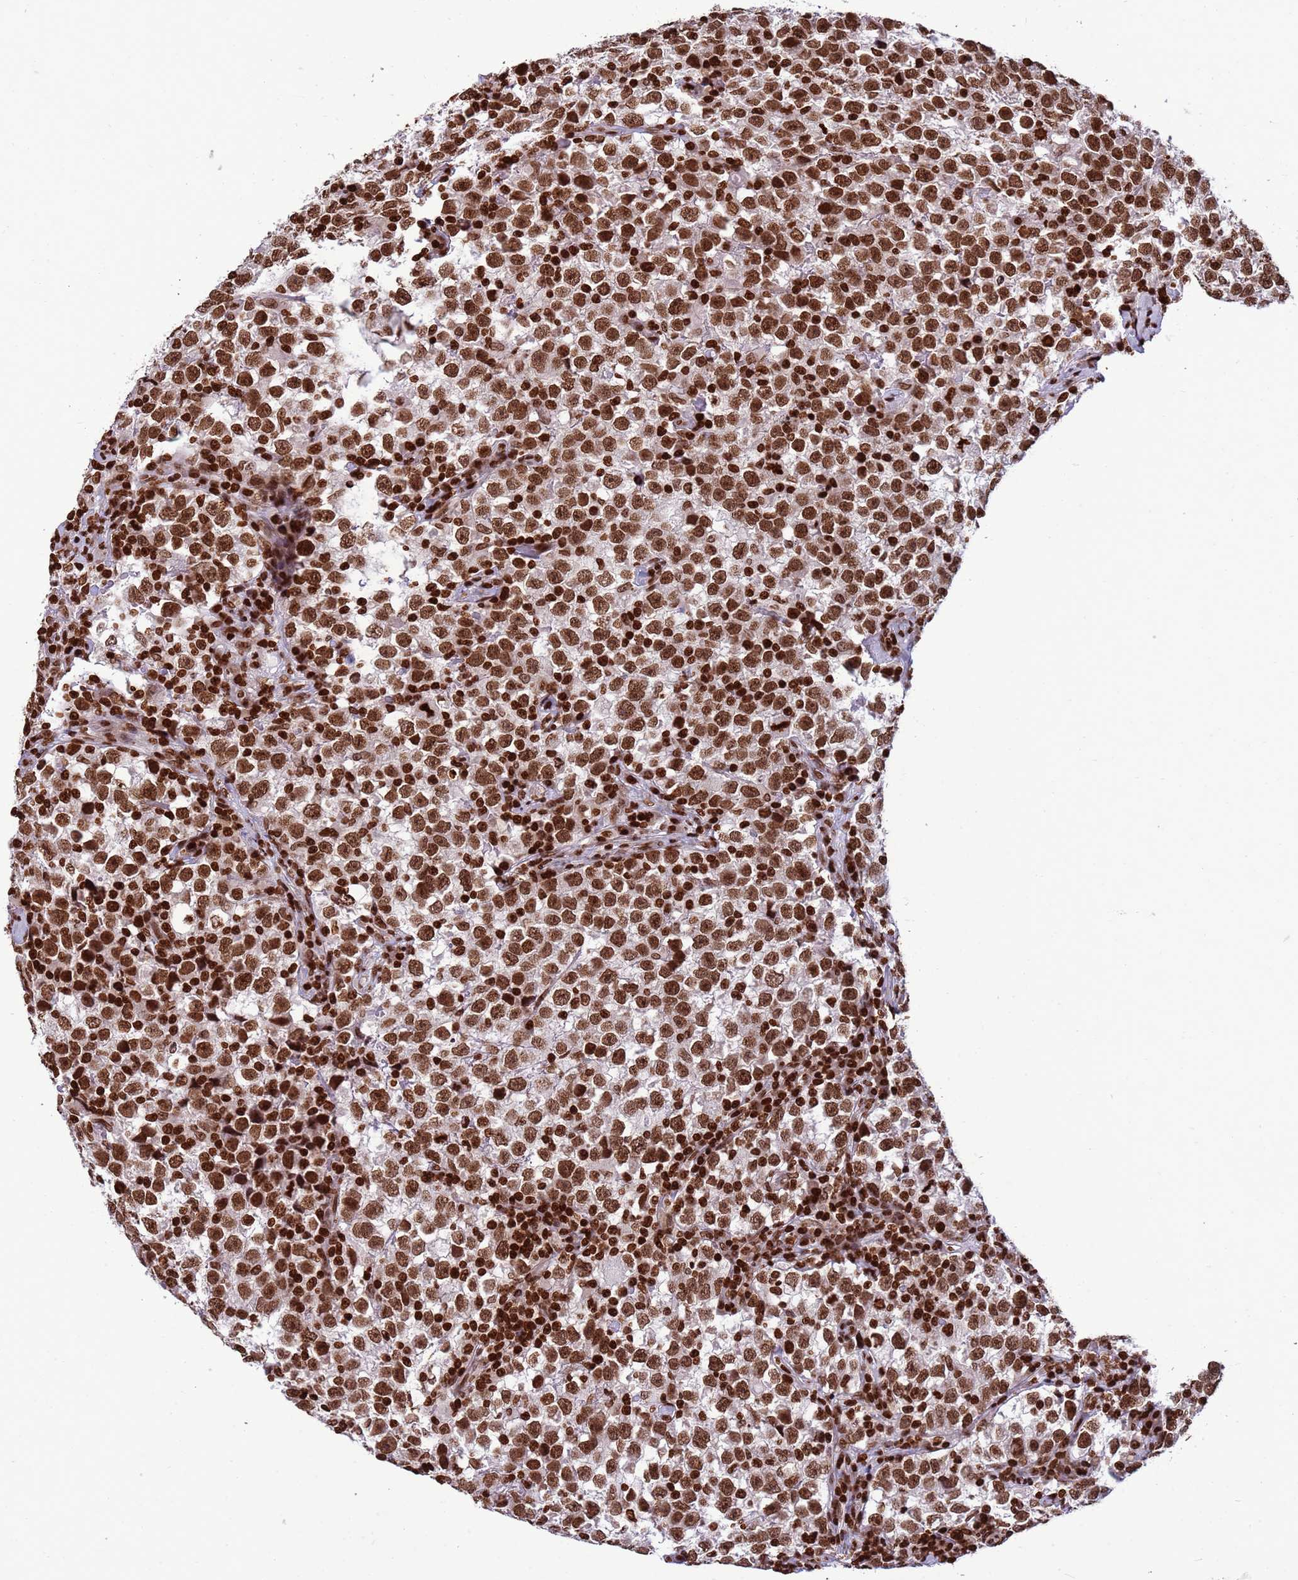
{"staining": {"intensity": "strong", "quantity": ">75%", "location": "nuclear"}, "tissue": "testis cancer", "cell_type": "Tumor cells", "image_type": "cancer", "snomed": [{"axis": "morphology", "description": "Normal tissue, NOS"}, {"axis": "morphology", "description": "Seminoma, NOS"}, {"axis": "topography", "description": "Testis"}], "caption": "Strong nuclear protein positivity is seen in about >75% of tumor cells in testis cancer (seminoma).", "gene": "H3-3B", "patient": {"sex": "male", "age": 43}}